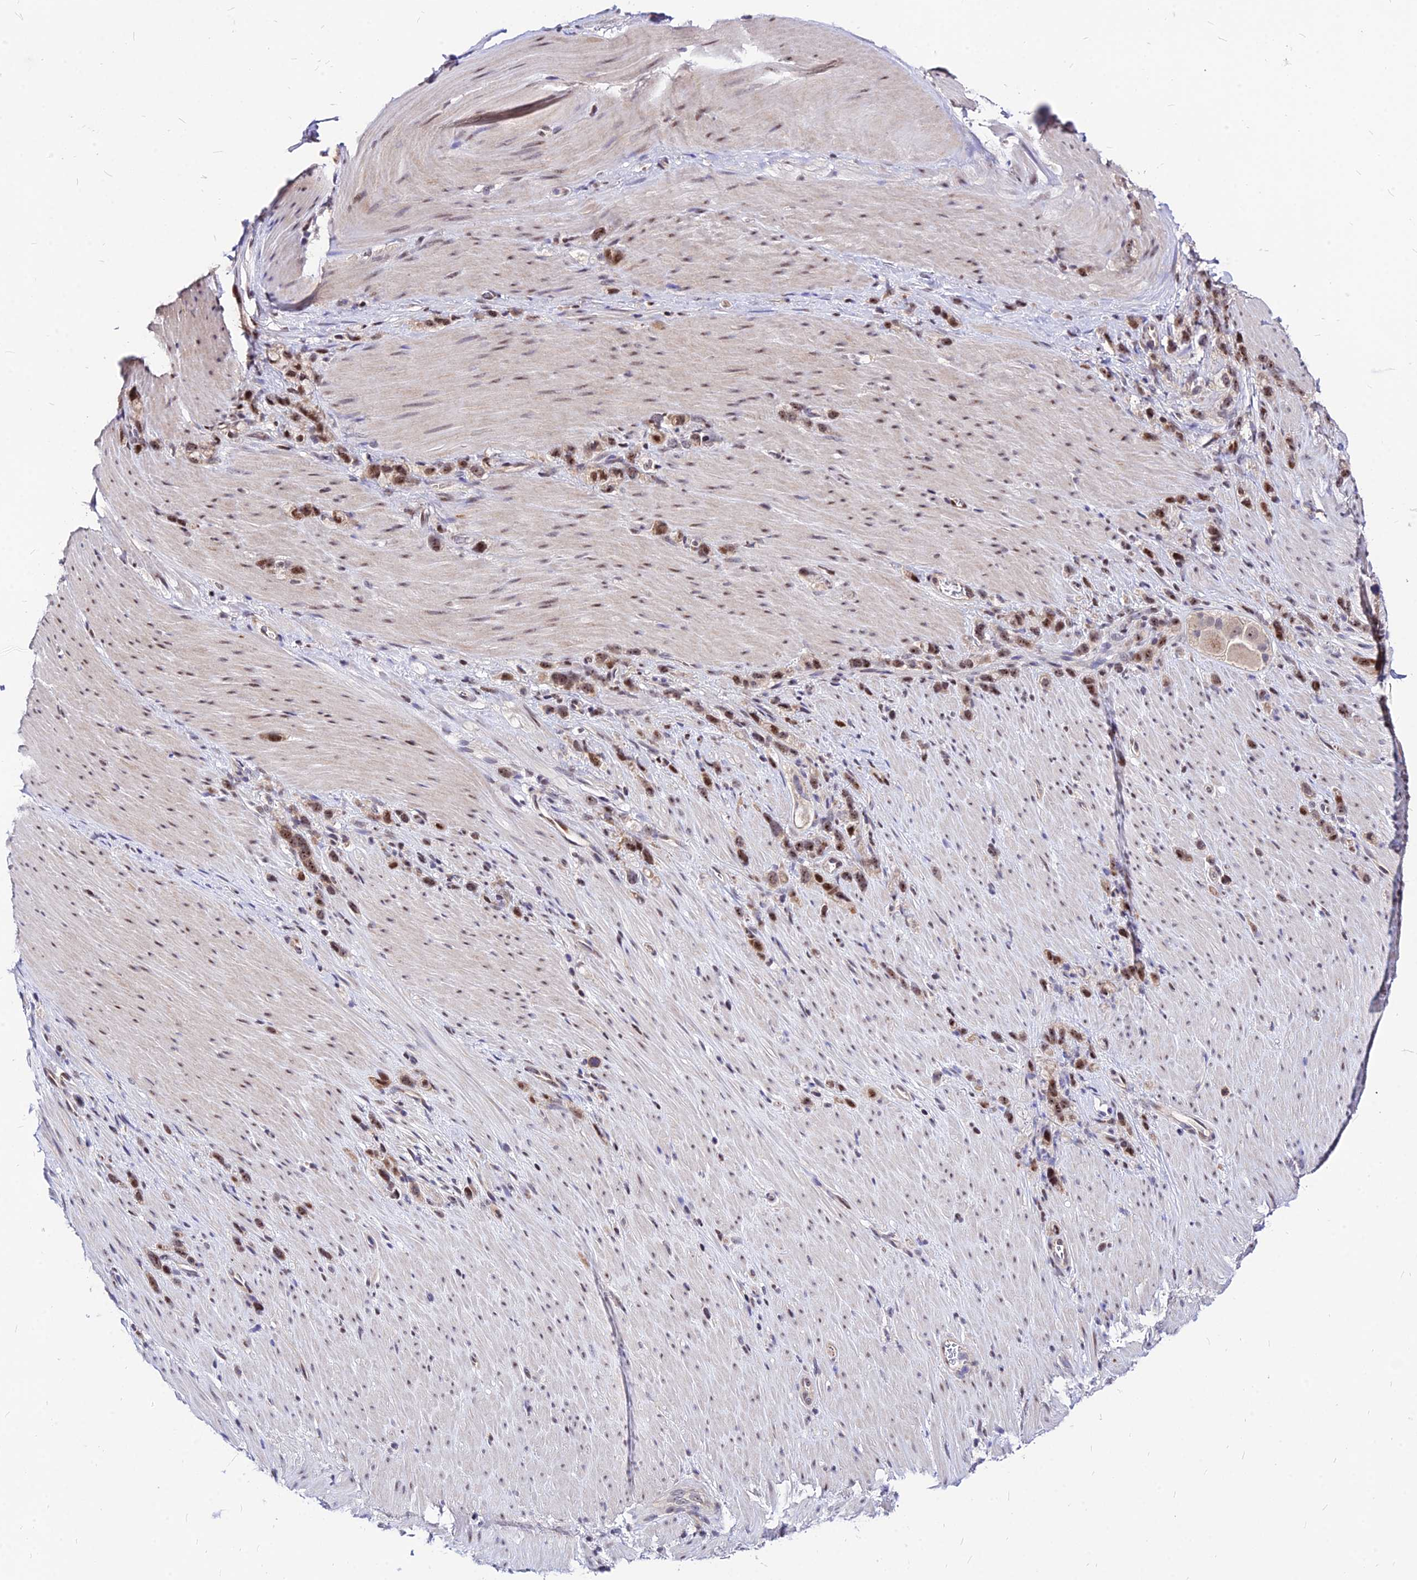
{"staining": {"intensity": "moderate", "quantity": ">75%", "location": "nuclear"}, "tissue": "stomach cancer", "cell_type": "Tumor cells", "image_type": "cancer", "snomed": [{"axis": "morphology", "description": "Adenocarcinoma, NOS"}, {"axis": "topography", "description": "Stomach"}], "caption": "IHC image of neoplastic tissue: stomach cancer (adenocarcinoma) stained using immunohistochemistry (IHC) displays medium levels of moderate protein expression localized specifically in the nuclear of tumor cells, appearing as a nuclear brown color.", "gene": "DDX55", "patient": {"sex": "female", "age": 65}}